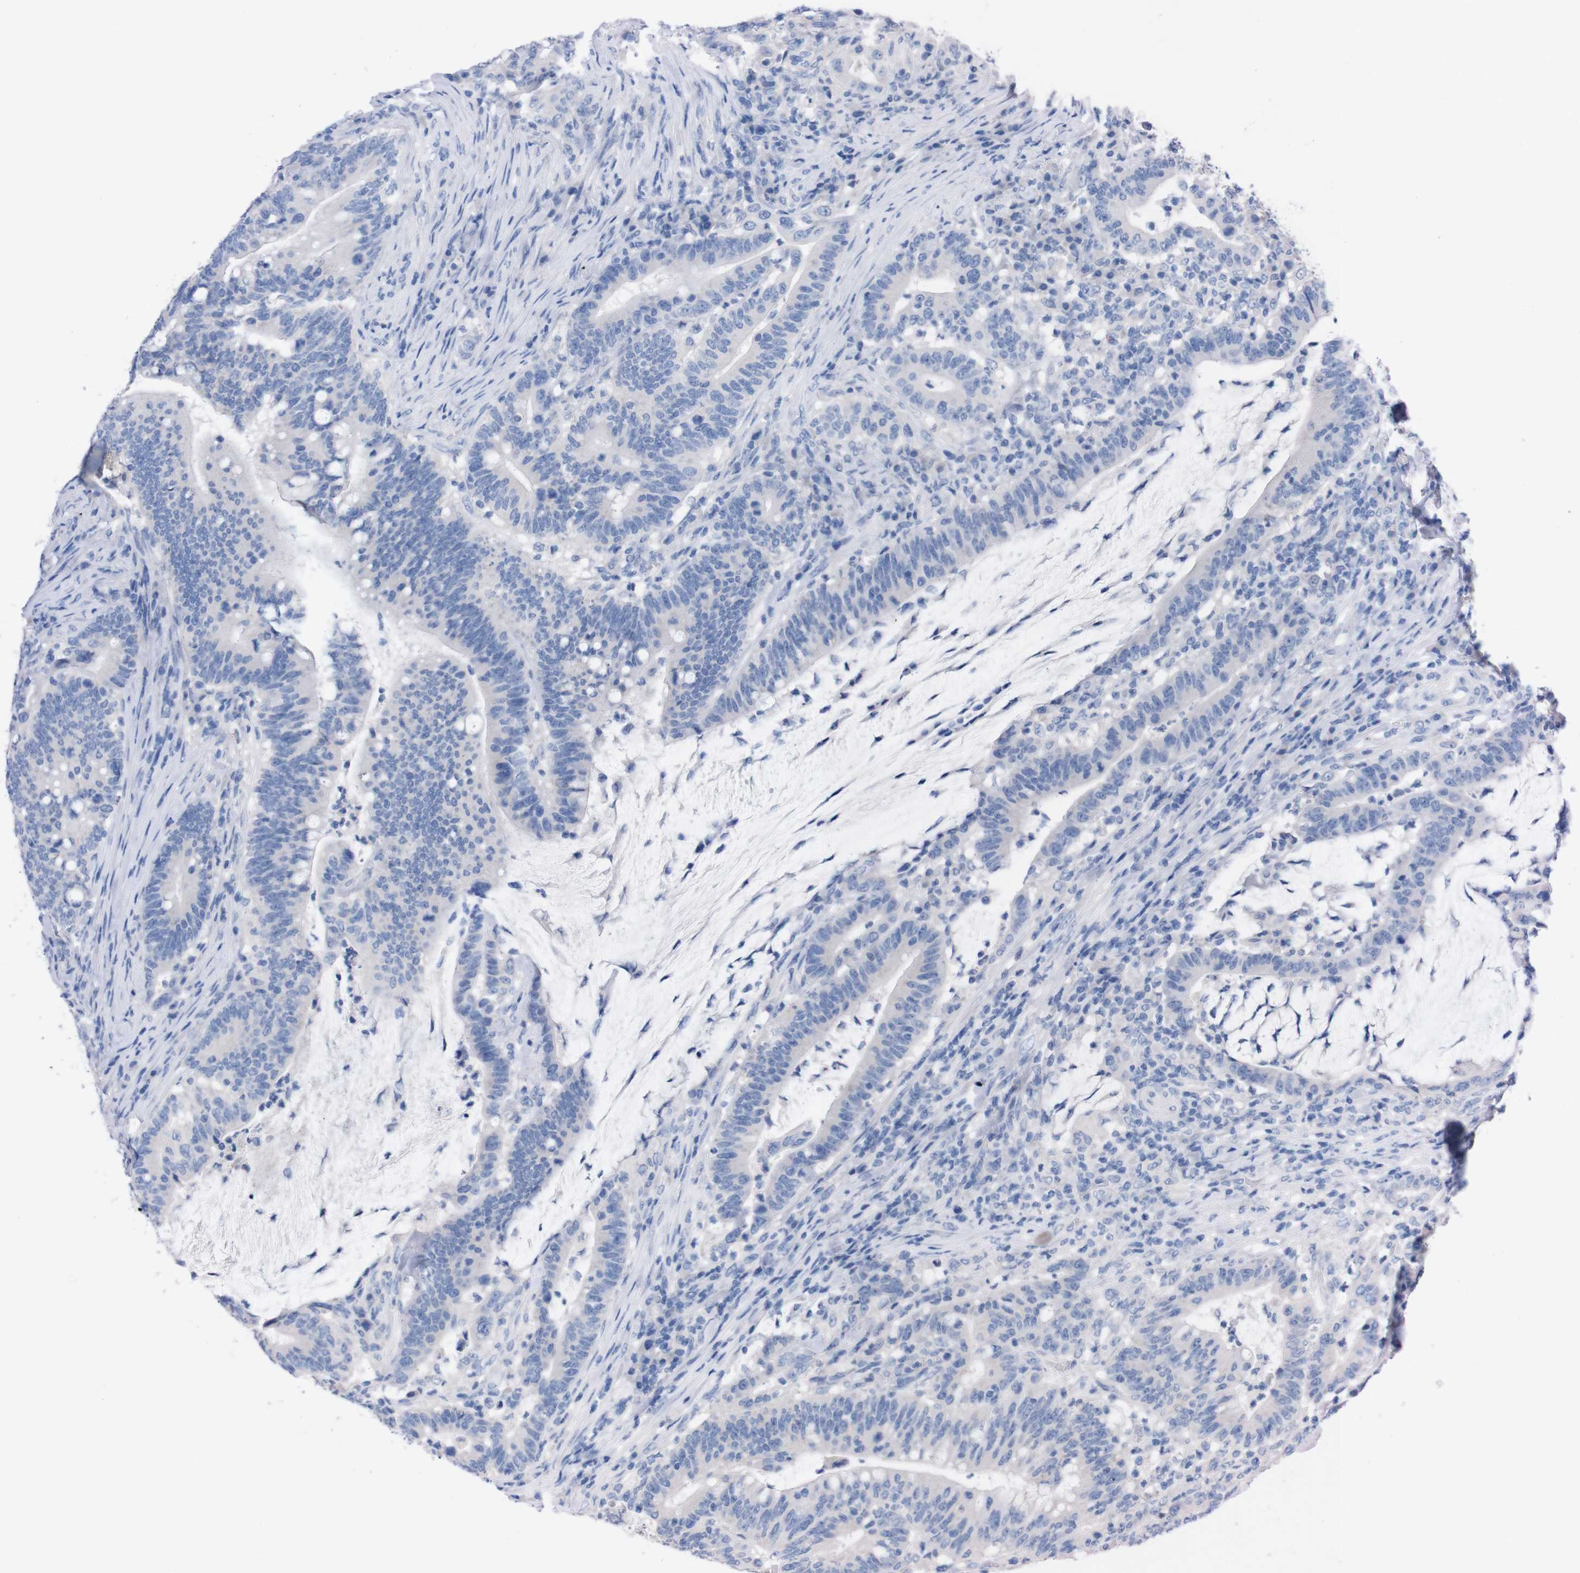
{"staining": {"intensity": "negative", "quantity": "none", "location": "none"}, "tissue": "colorectal cancer", "cell_type": "Tumor cells", "image_type": "cancer", "snomed": [{"axis": "morphology", "description": "Normal tissue, NOS"}, {"axis": "morphology", "description": "Adenocarcinoma, NOS"}, {"axis": "topography", "description": "Colon"}], "caption": "Immunohistochemistry (IHC) image of colorectal cancer (adenocarcinoma) stained for a protein (brown), which displays no positivity in tumor cells.", "gene": "TMEM243", "patient": {"sex": "female", "age": 66}}